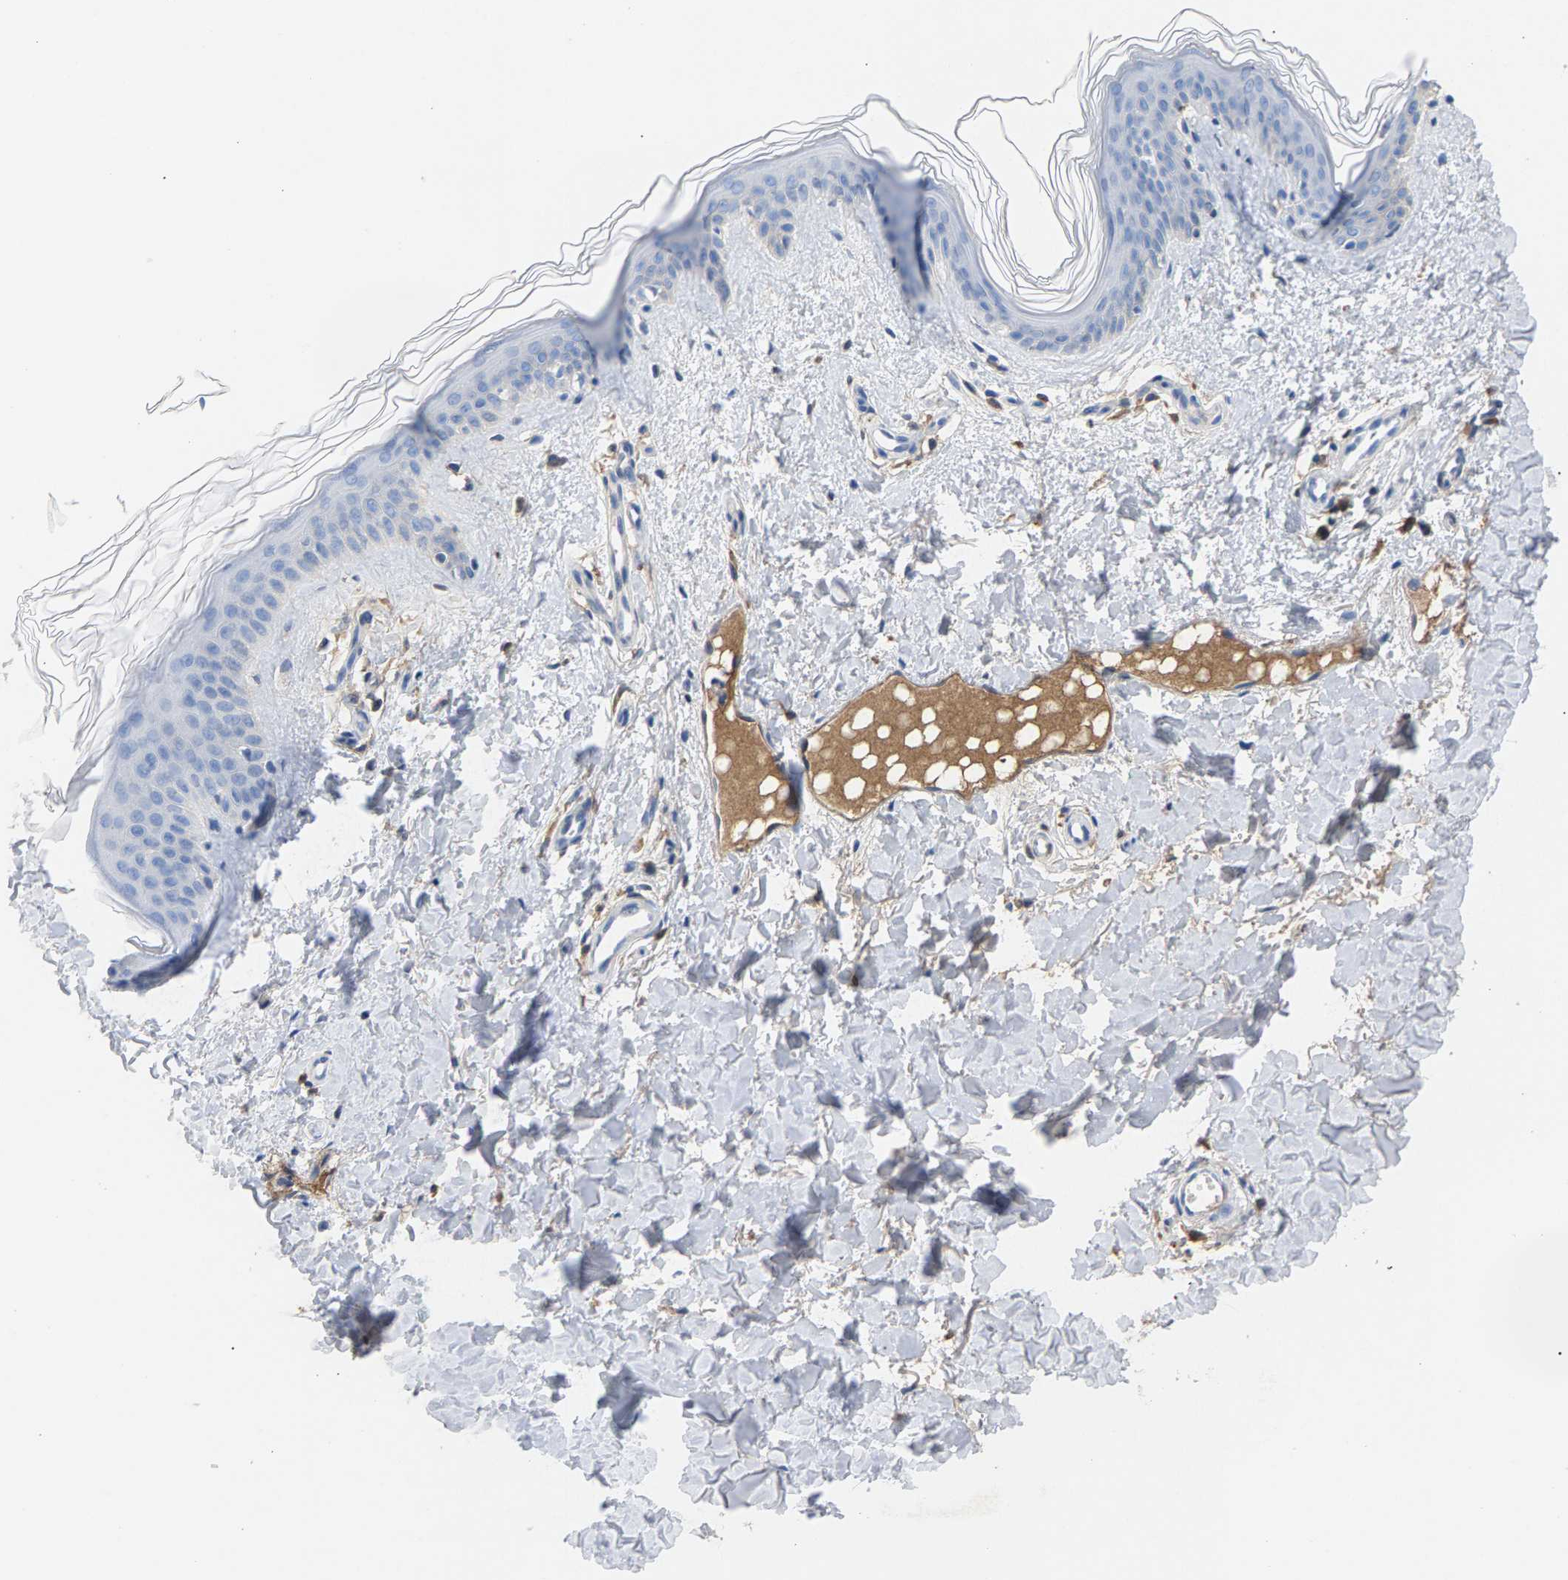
{"staining": {"intensity": "moderate", "quantity": "<25%", "location": "cytoplasmic/membranous"}, "tissue": "skin", "cell_type": "Fibroblasts", "image_type": "normal", "snomed": [{"axis": "morphology", "description": "Normal tissue, NOS"}, {"axis": "topography", "description": "Skin"}], "caption": "The image displays staining of benign skin, revealing moderate cytoplasmic/membranous protein positivity (brown color) within fibroblasts.", "gene": "APOH", "patient": {"sex": "female", "age": 41}}